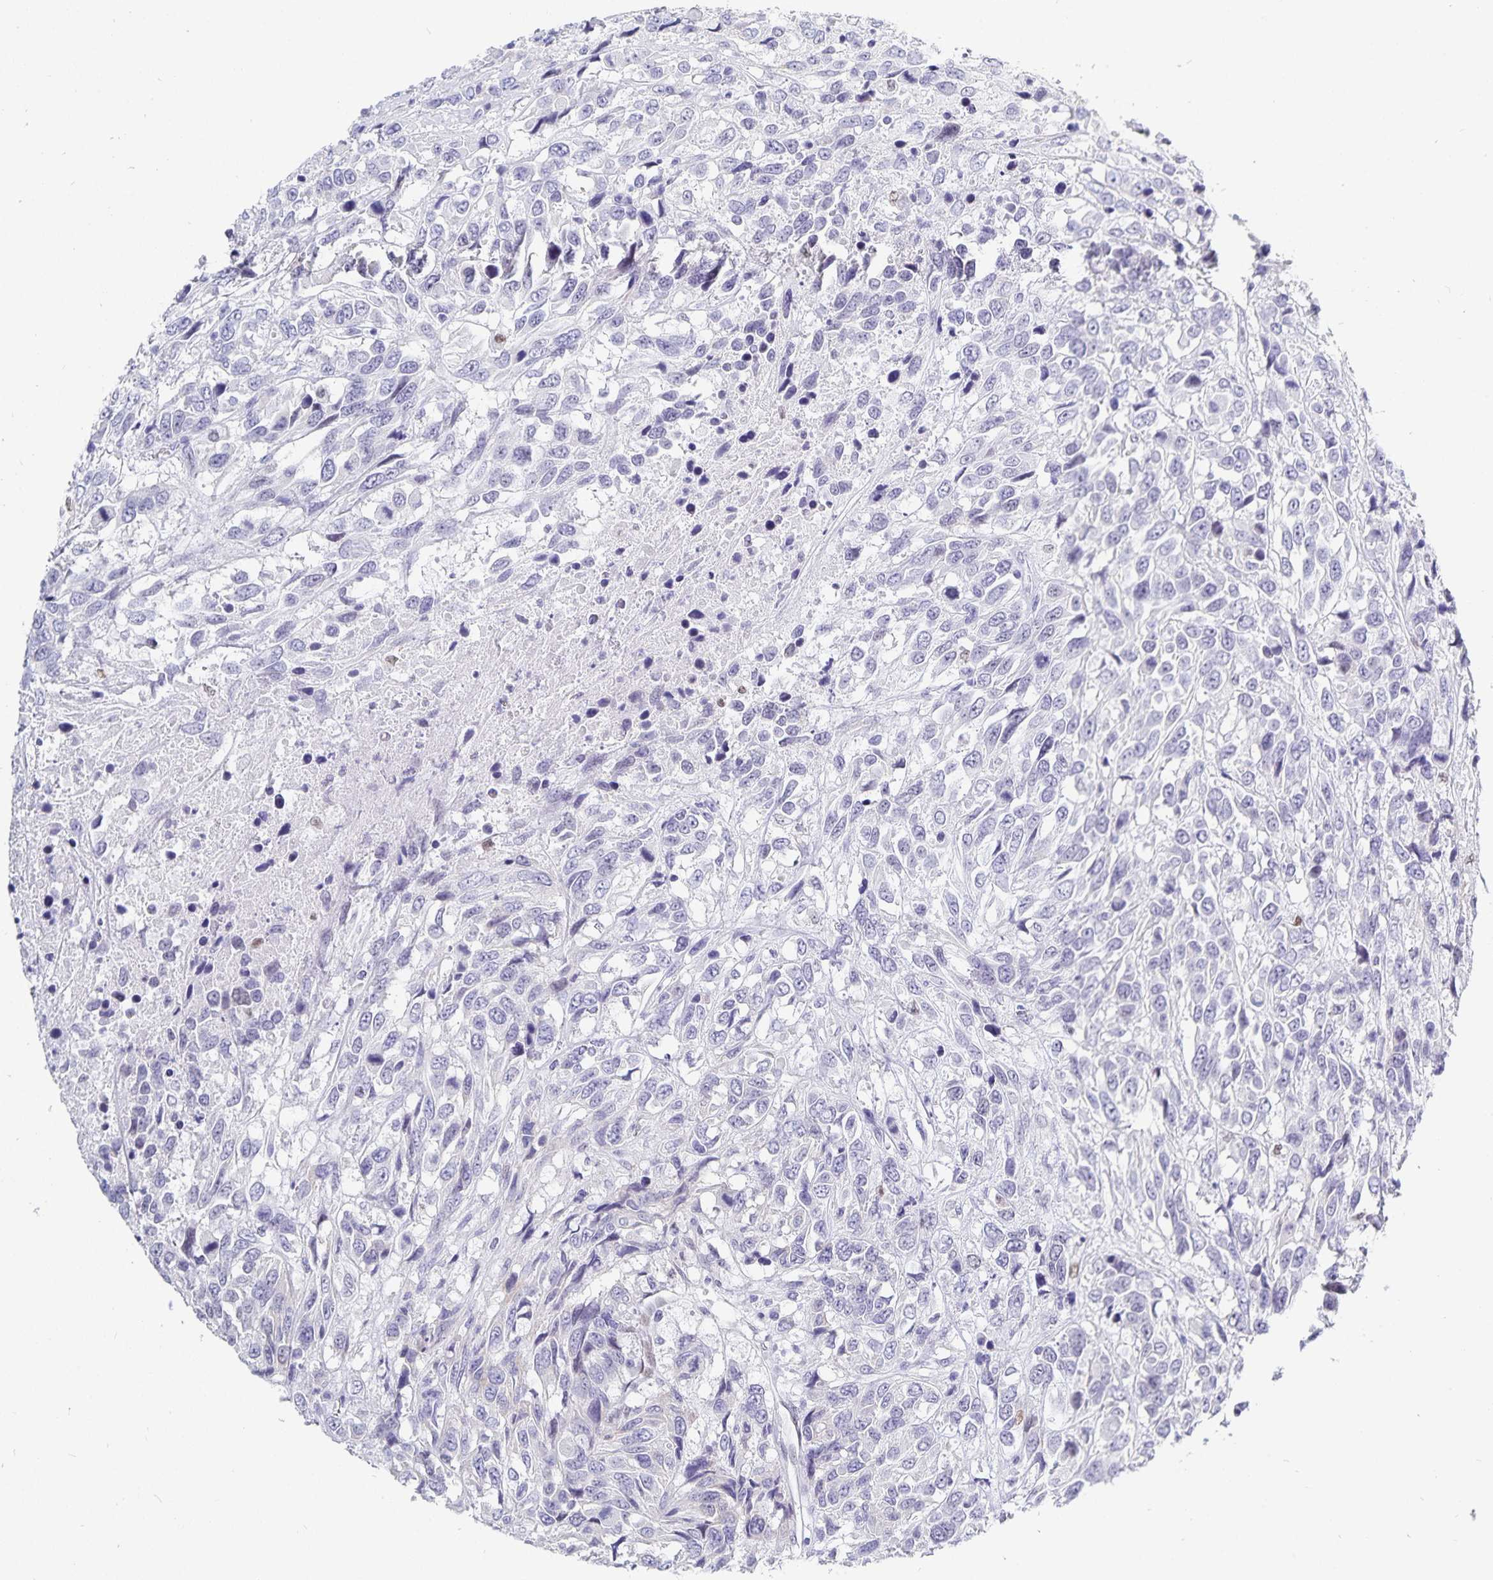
{"staining": {"intensity": "negative", "quantity": "none", "location": "none"}, "tissue": "urothelial cancer", "cell_type": "Tumor cells", "image_type": "cancer", "snomed": [{"axis": "morphology", "description": "Urothelial carcinoma, High grade"}, {"axis": "topography", "description": "Urinary bladder"}], "caption": "High-grade urothelial carcinoma stained for a protein using IHC displays no staining tumor cells.", "gene": "HMGB3", "patient": {"sex": "female", "age": 70}}